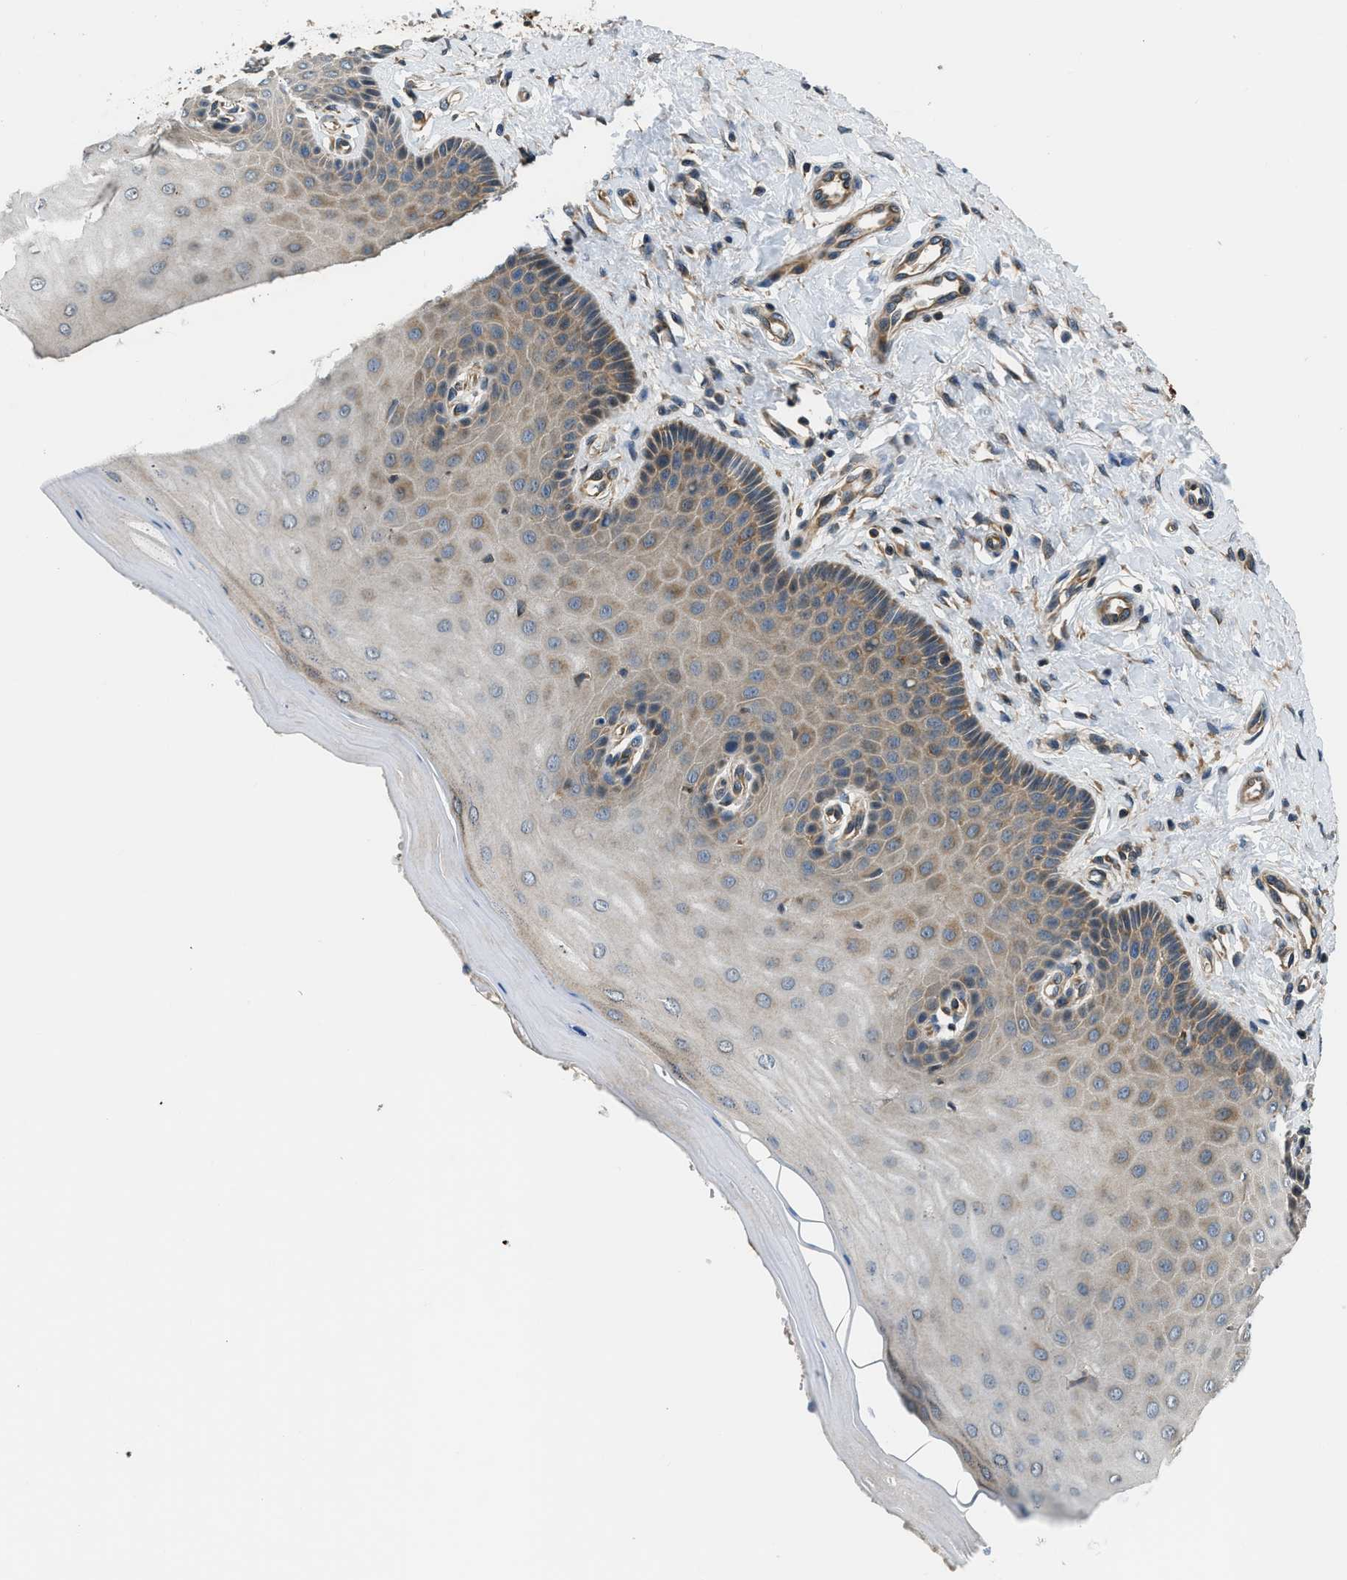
{"staining": {"intensity": "strong", "quantity": ">75%", "location": "cytoplasmic/membranous"}, "tissue": "cervix", "cell_type": "Glandular cells", "image_type": "normal", "snomed": [{"axis": "morphology", "description": "Normal tissue, NOS"}, {"axis": "topography", "description": "Cervix"}], "caption": "Immunohistochemical staining of unremarkable cervix reveals strong cytoplasmic/membranous protein positivity in approximately >75% of glandular cells. (IHC, brightfield microscopy, high magnification).", "gene": "IL3RA", "patient": {"sex": "female", "age": 55}}